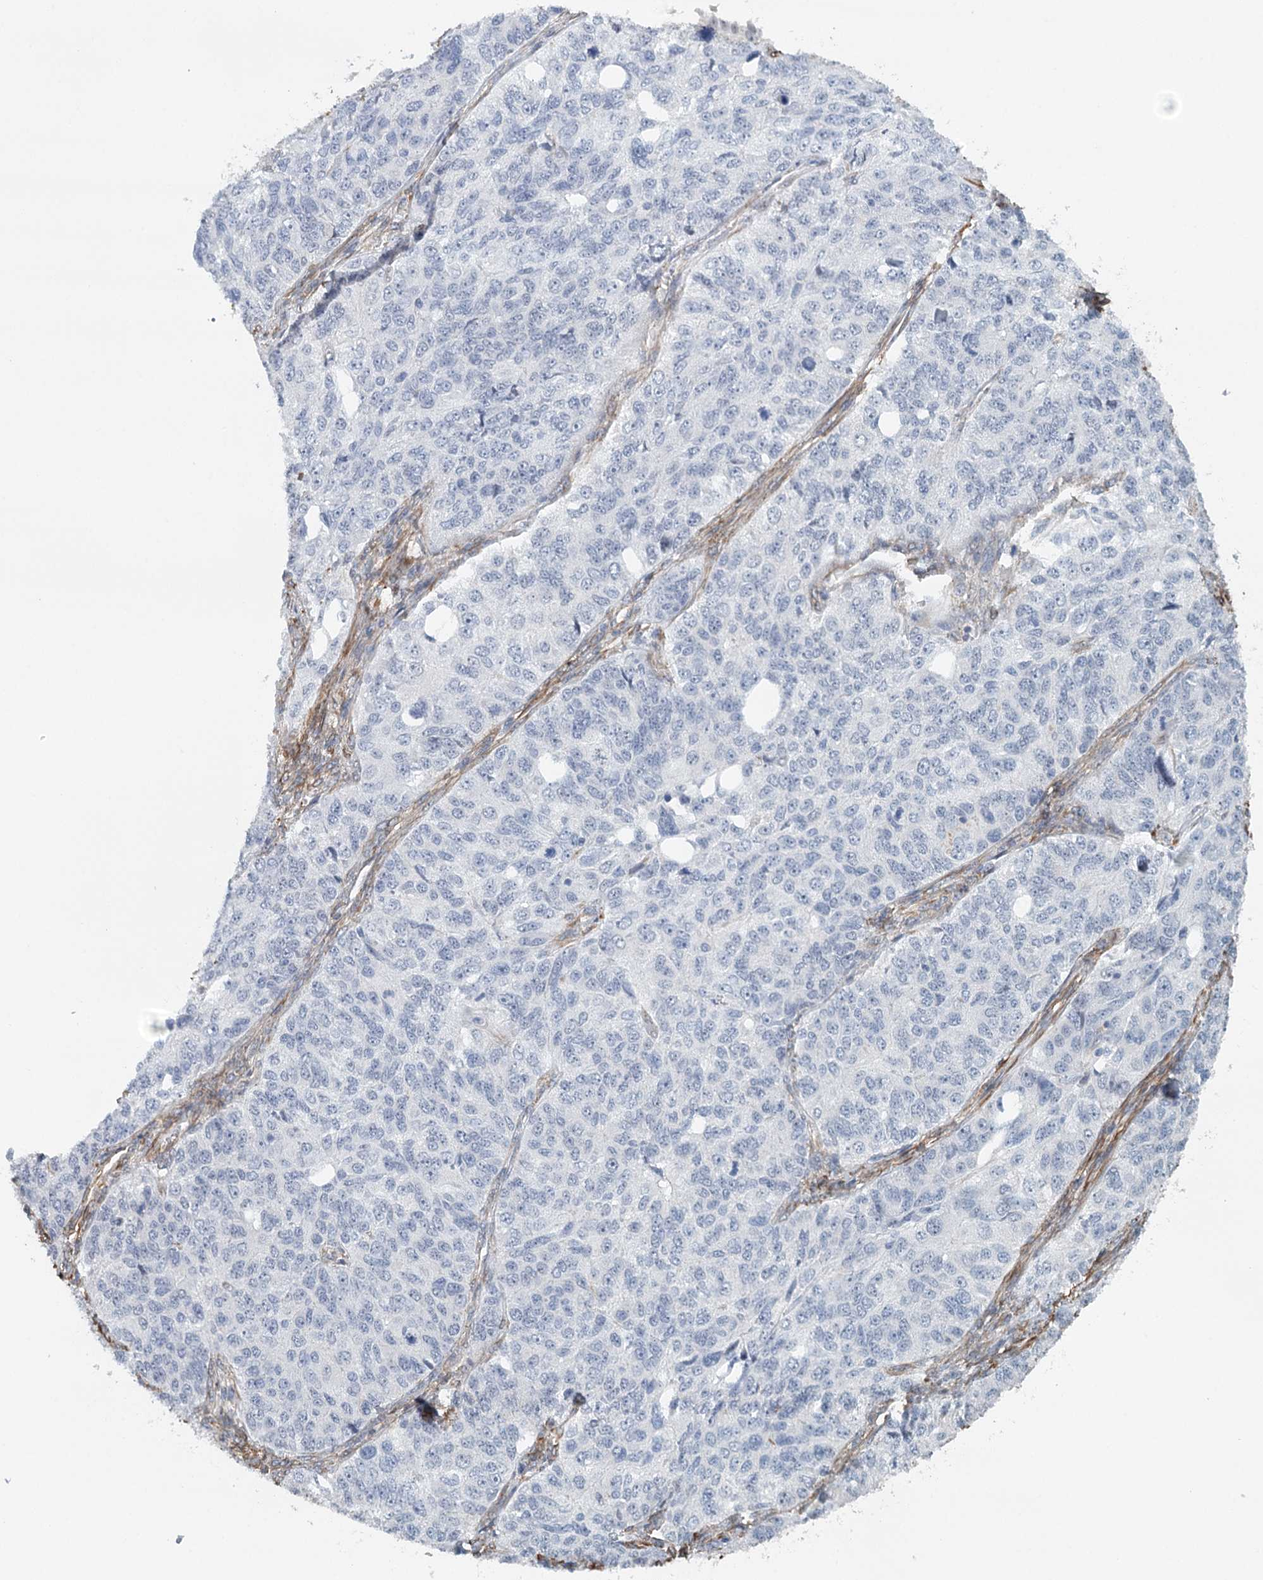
{"staining": {"intensity": "negative", "quantity": "none", "location": "none"}, "tissue": "ovarian cancer", "cell_type": "Tumor cells", "image_type": "cancer", "snomed": [{"axis": "morphology", "description": "Carcinoma, endometroid"}, {"axis": "topography", "description": "Ovary"}], "caption": "Micrograph shows no significant protein expression in tumor cells of ovarian endometroid carcinoma.", "gene": "SYNPO", "patient": {"sex": "female", "age": 51}}